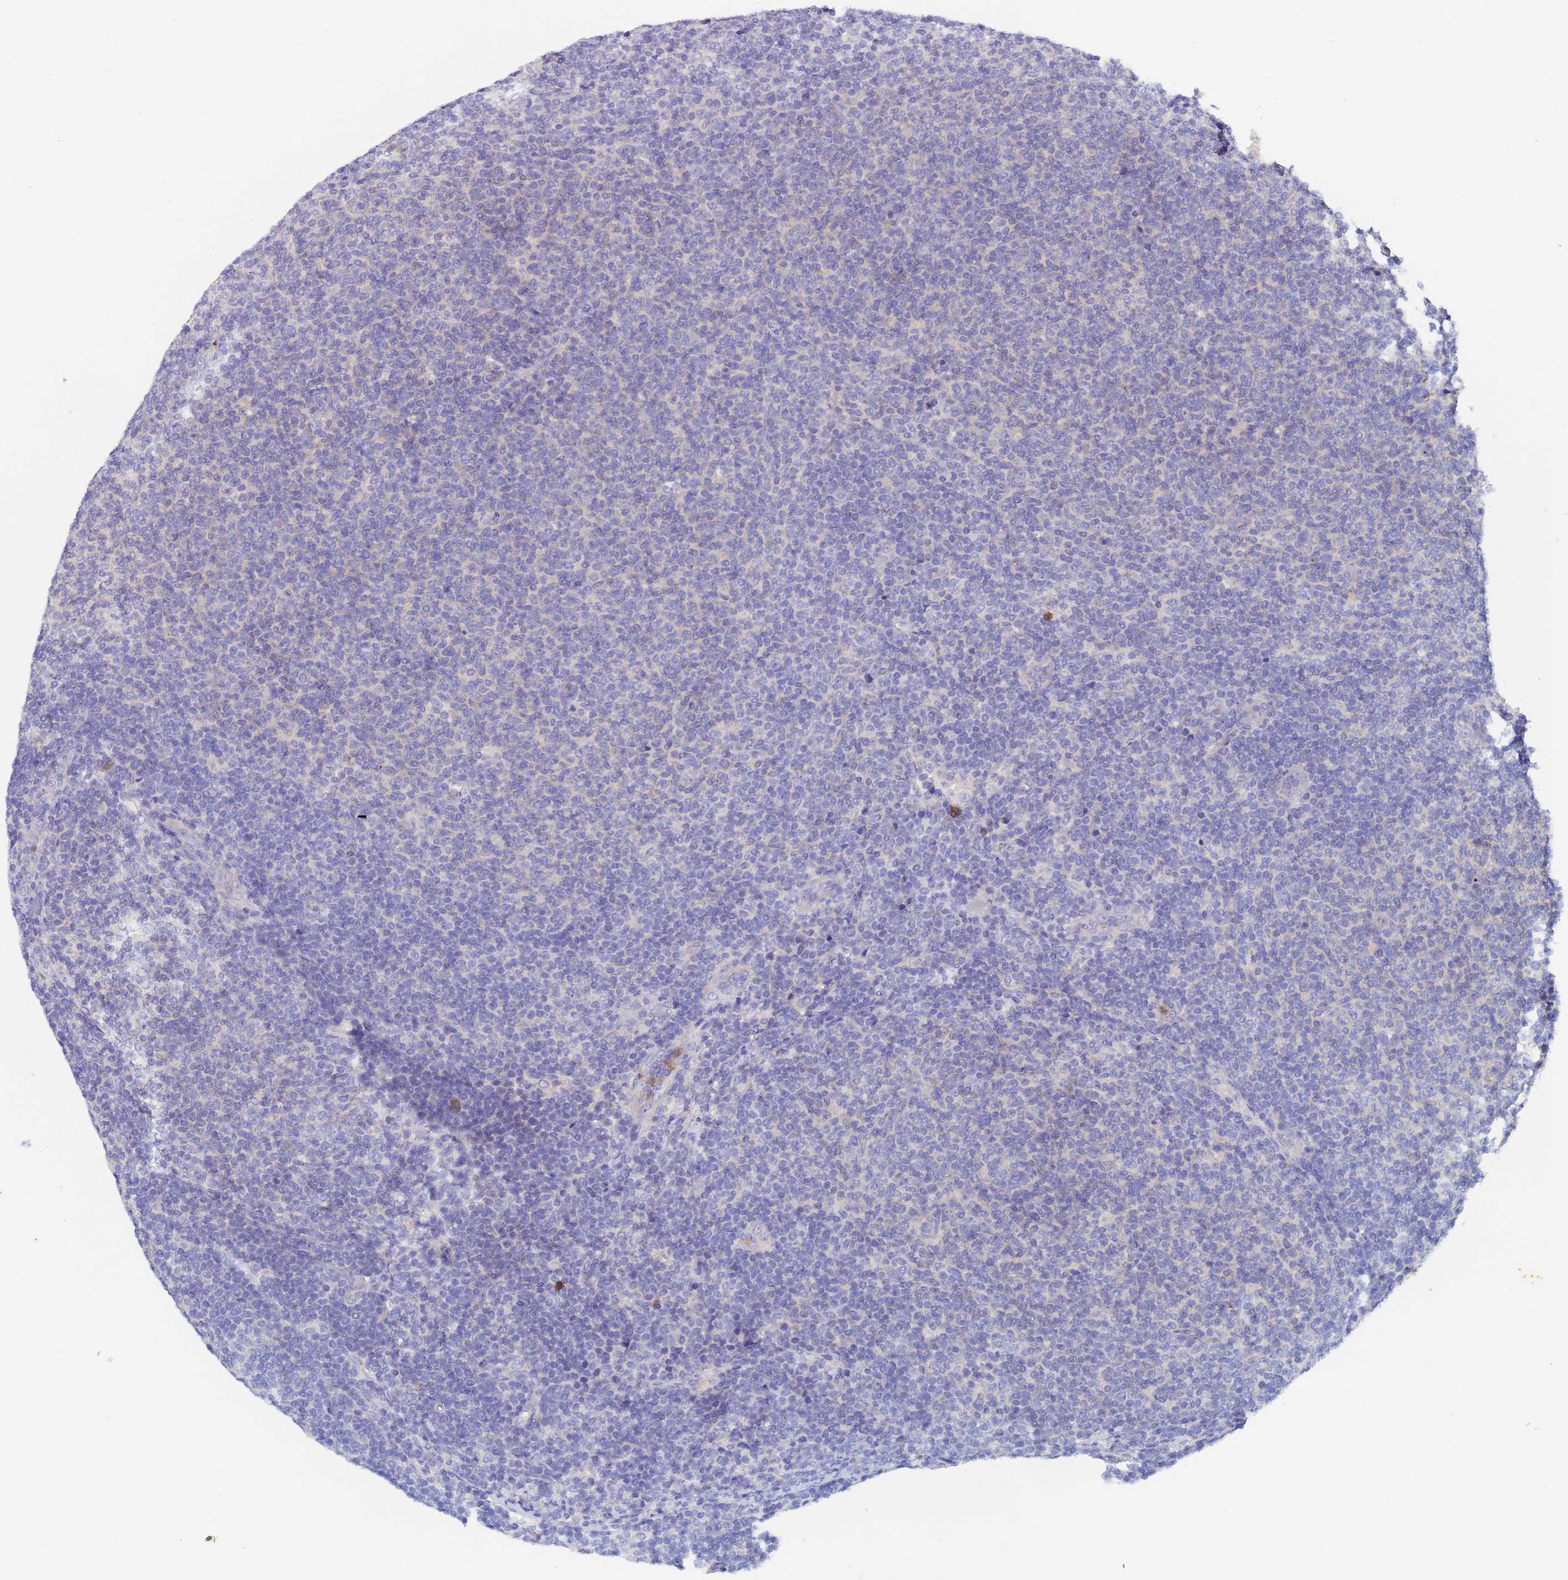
{"staining": {"intensity": "negative", "quantity": "none", "location": "none"}, "tissue": "lymphoma", "cell_type": "Tumor cells", "image_type": "cancer", "snomed": [{"axis": "morphology", "description": "Malignant lymphoma, non-Hodgkin's type, Low grade"}, {"axis": "topography", "description": "Lymph node"}], "caption": "Protein analysis of lymphoma reveals no significant expression in tumor cells. The staining is performed using DAB (3,3'-diaminobenzidine) brown chromogen with nuclei counter-stained in using hematoxylin.", "gene": "TTLL11", "patient": {"sex": "male", "age": 66}}